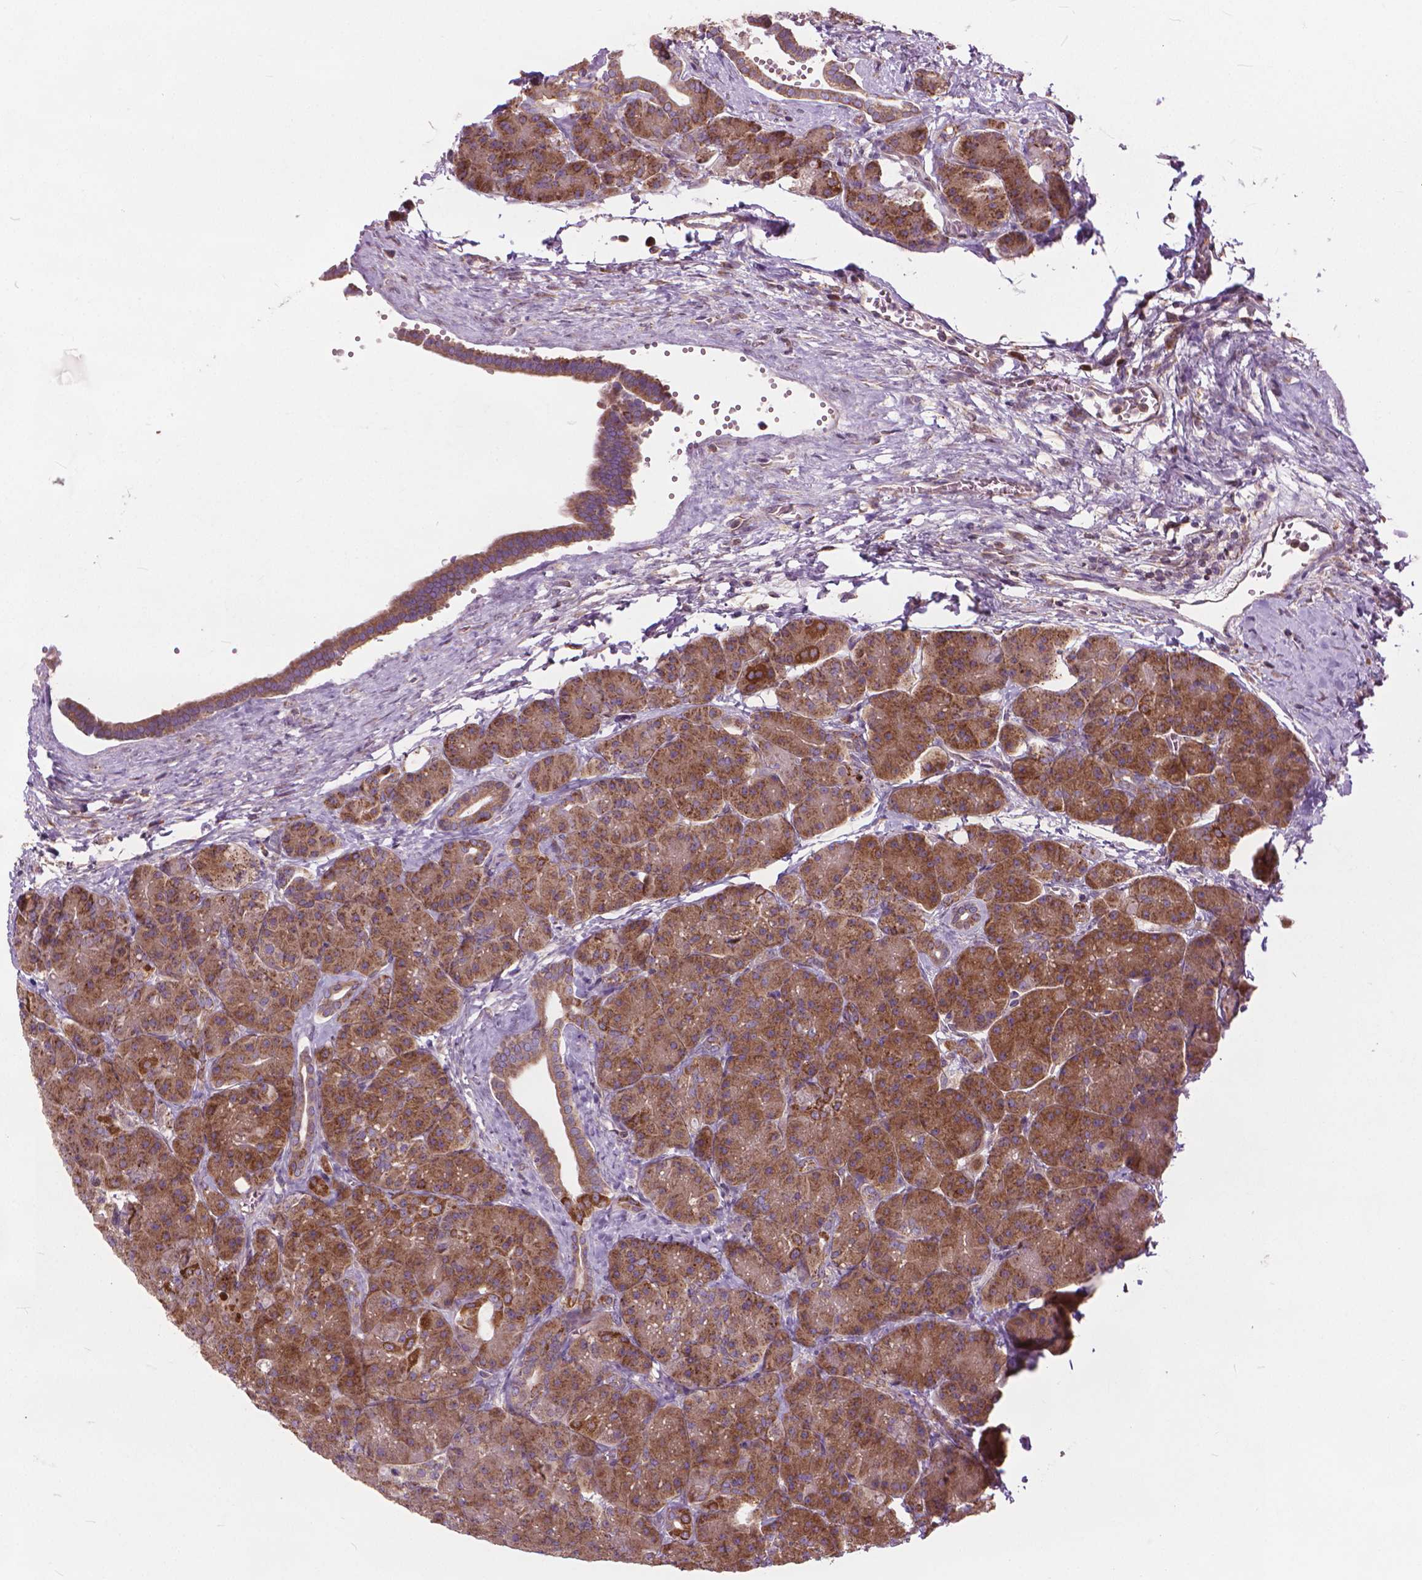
{"staining": {"intensity": "moderate", "quantity": "25%-75%", "location": "cytoplasmic/membranous"}, "tissue": "pancreas", "cell_type": "Exocrine glandular cells", "image_type": "normal", "snomed": [{"axis": "morphology", "description": "Normal tissue, NOS"}, {"axis": "topography", "description": "Pancreas"}], "caption": "This micrograph displays IHC staining of benign pancreas, with medium moderate cytoplasmic/membranous staining in approximately 25%-75% of exocrine glandular cells.", "gene": "NUDT1", "patient": {"sex": "male", "age": 57}}